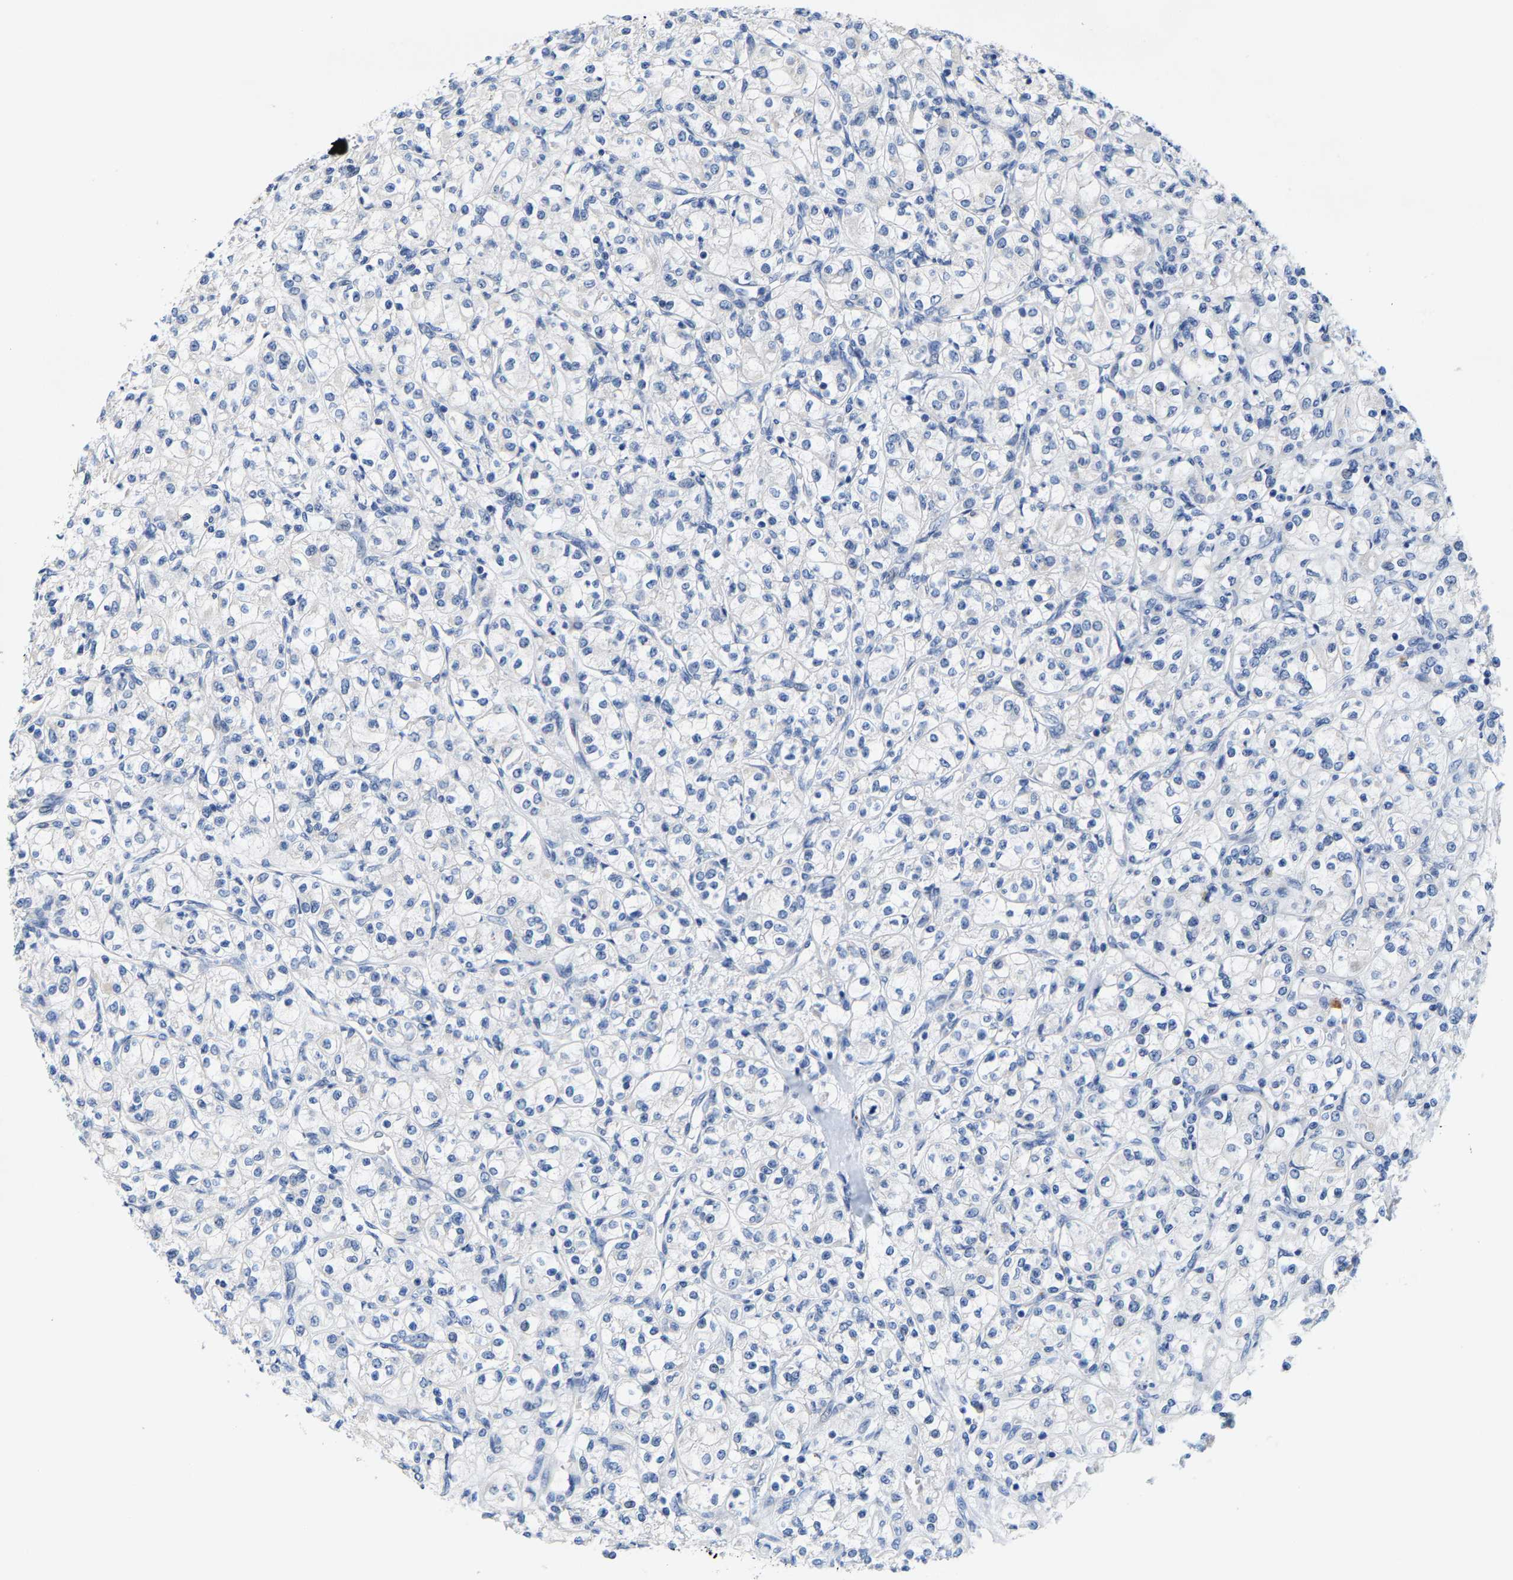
{"staining": {"intensity": "negative", "quantity": "none", "location": "none"}, "tissue": "renal cancer", "cell_type": "Tumor cells", "image_type": "cancer", "snomed": [{"axis": "morphology", "description": "Adenocarcinoma, NOS"}, {"axis": "topography", "description": "Kidney"}], "caption": "Protein analysis of renal cancer (adenocarcinoma) shows no significant expression in tumor cells.", "gene": "KLHL1", "patient": {"sex": "male", "age": 77}}